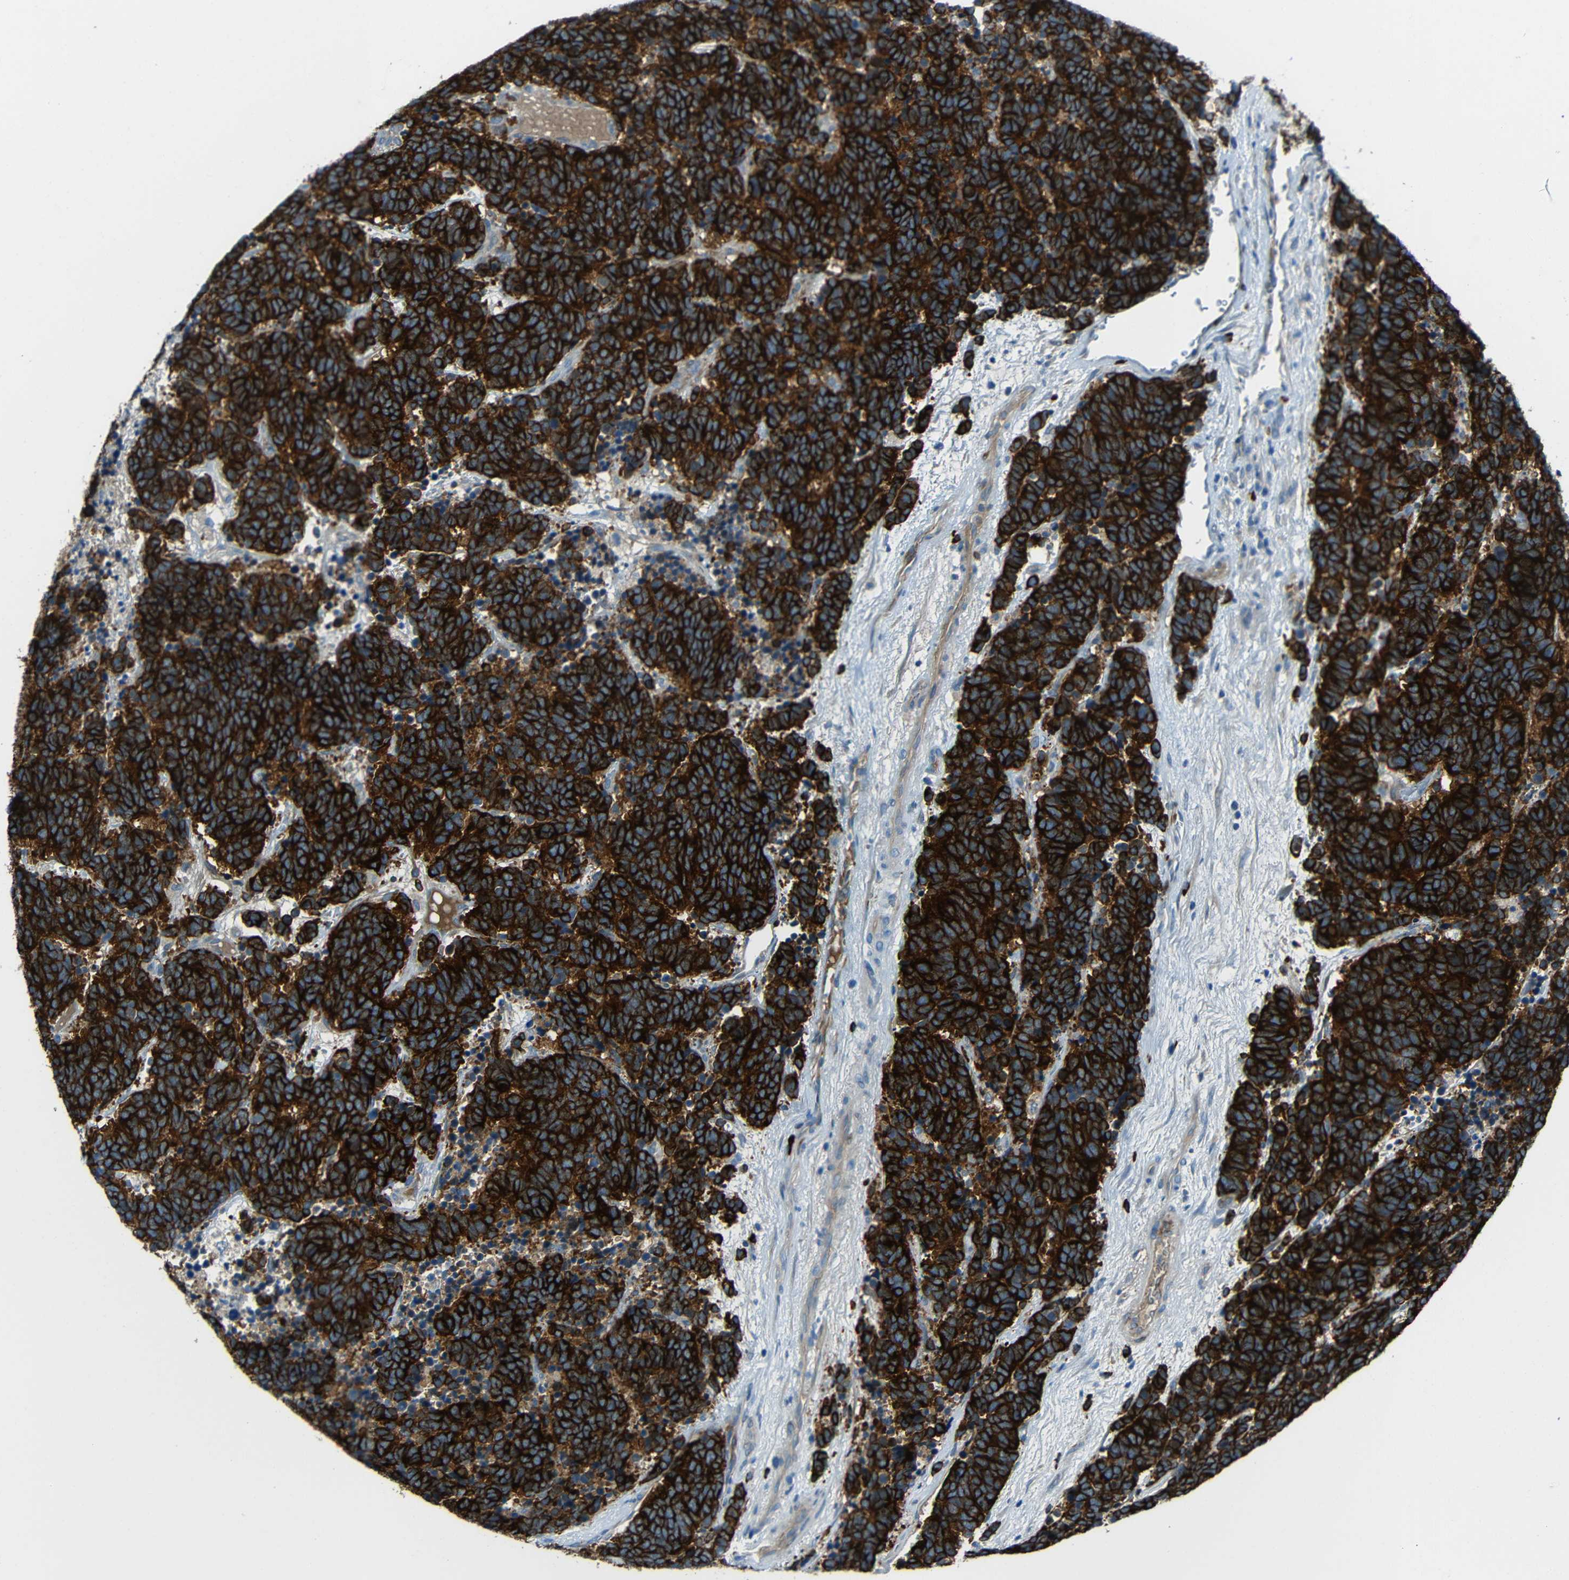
{"staining": {"intensity": "strong", "quantity": ">75%", "location": "cytoplasmic/membranous"}, "tissue": "carcinoid", "cell_type": "Tumor cells", "image_type": "cancer", "snomed": [{"axis": "morphology", "description": "Carcinoma, NOS"}, {"axis": "morphology", "description": "Carcinoid, malignant, NOS"}, {"axis": "topography", "description": "Urinary bladder"}], "caption": "A photomicrograph showing strong cytoplasmic/membranous expression in about >75% of tumor cells in malignant carcinoid, as visualized by brown immunohistochemical staining.", "gene": "DCLK1", "patient": {"sex": "male", "age": 57}}